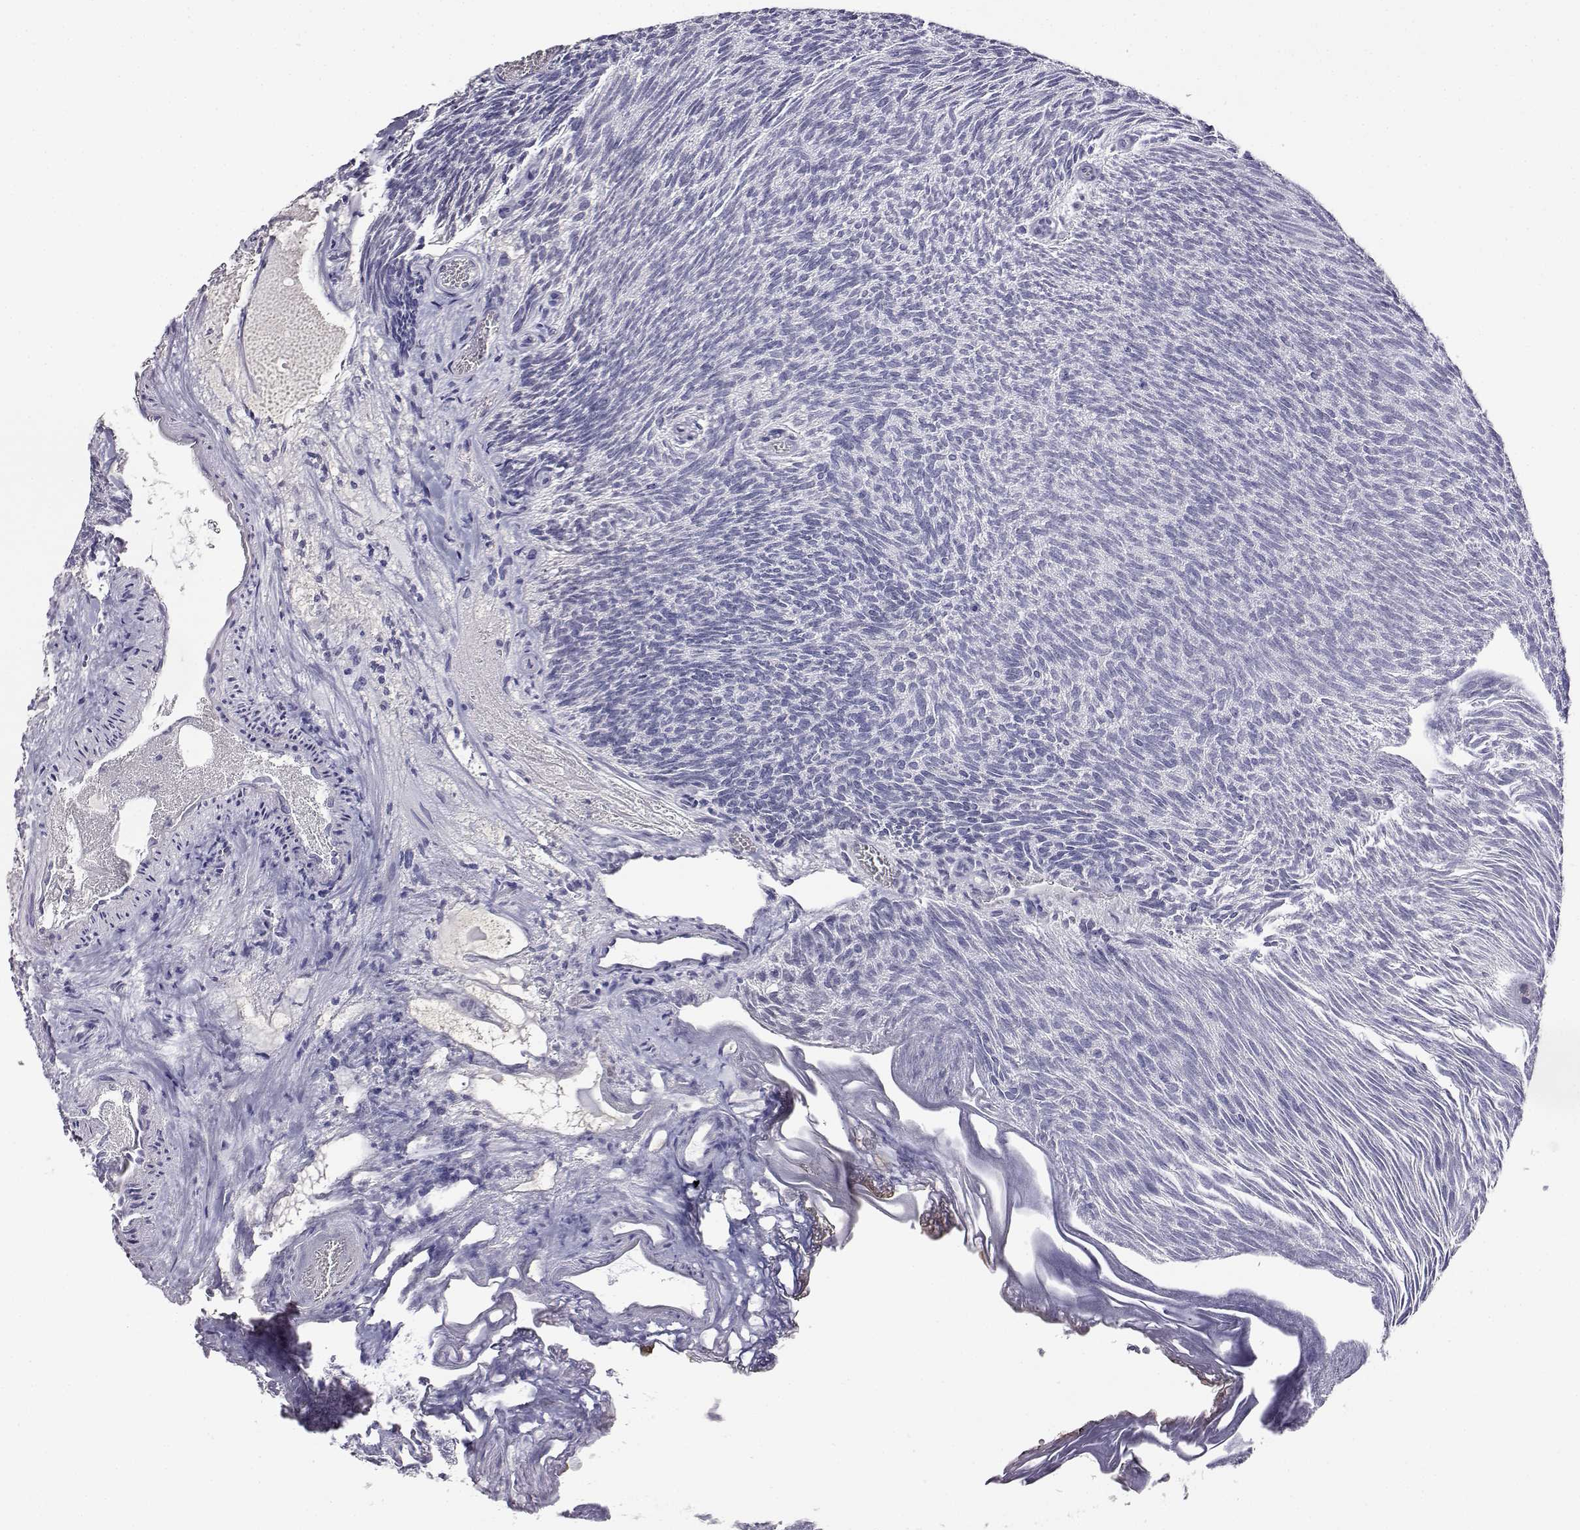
{"staining": {"intensity": "negative", "quantity": "none", "location": "none"}, "tissue": "urothelial cancer", "cell_type": "Tumor cells", "image_type": "cancer", "snomed": [{"axis": "morphology", "description": "Urothelial carcinoma, Low grade"}, {"axis": "topography", "description": "Urinary bladder"}], "caption": "Image shows no significant protein positivity in tumor cells of low-grade urothelial carcinoma.", "gene": "AKR1B1", "patient": {"sex": "male", "age": 77}}